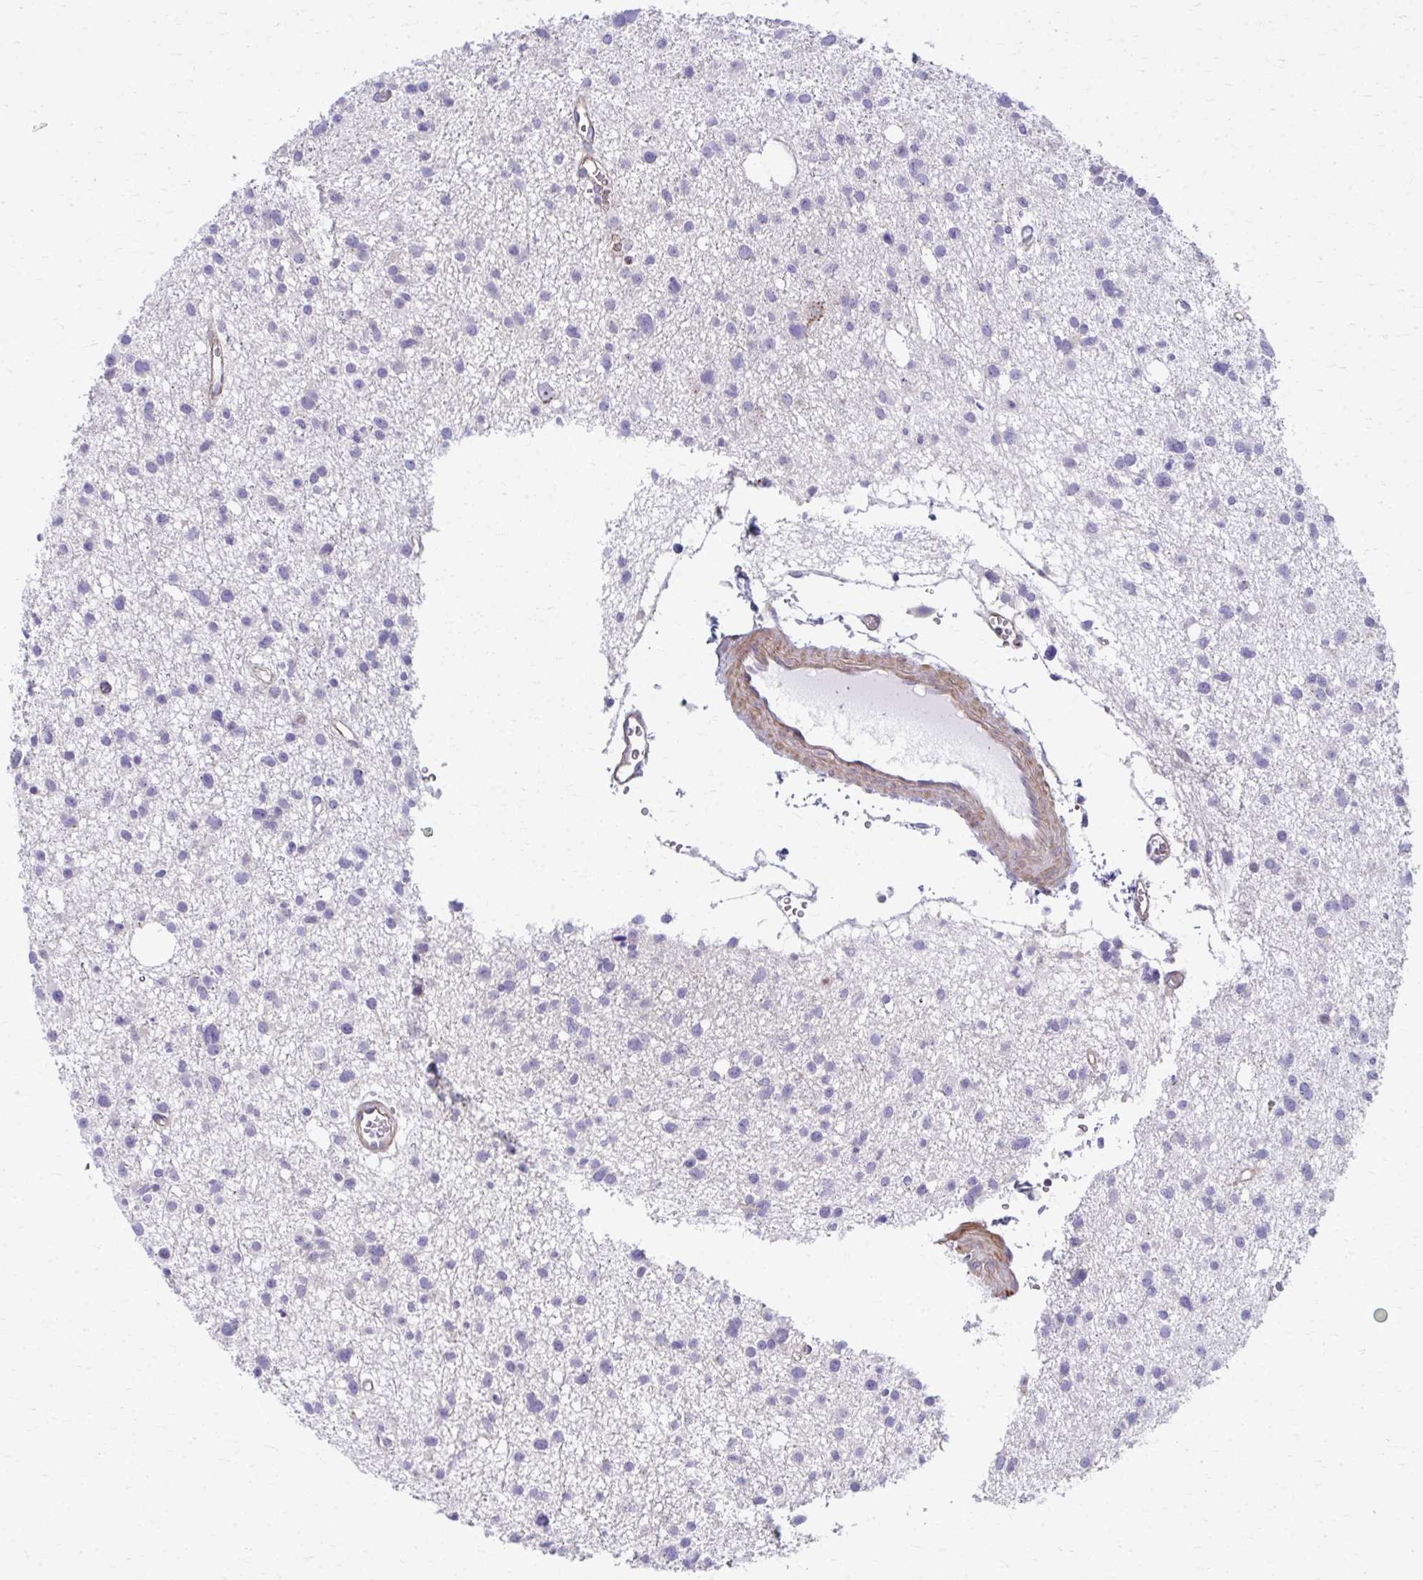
{"staining": {"intensity": "negative", "quantity": "none", "location": "none"}, "tissue": "glioma", "cell_type": "Tumor cells", "image_type": "cancer", "snomed": [{"axis": "morphology", "description": "Glioma, malignant, High grade"}, {"axis": "topography", "description": "Brain"}], "caption": "Tumor cells are negative for brown protein staining in glioma.", "gene": "LRRC4B", "patient": {"sex": "male", "age": 23}}